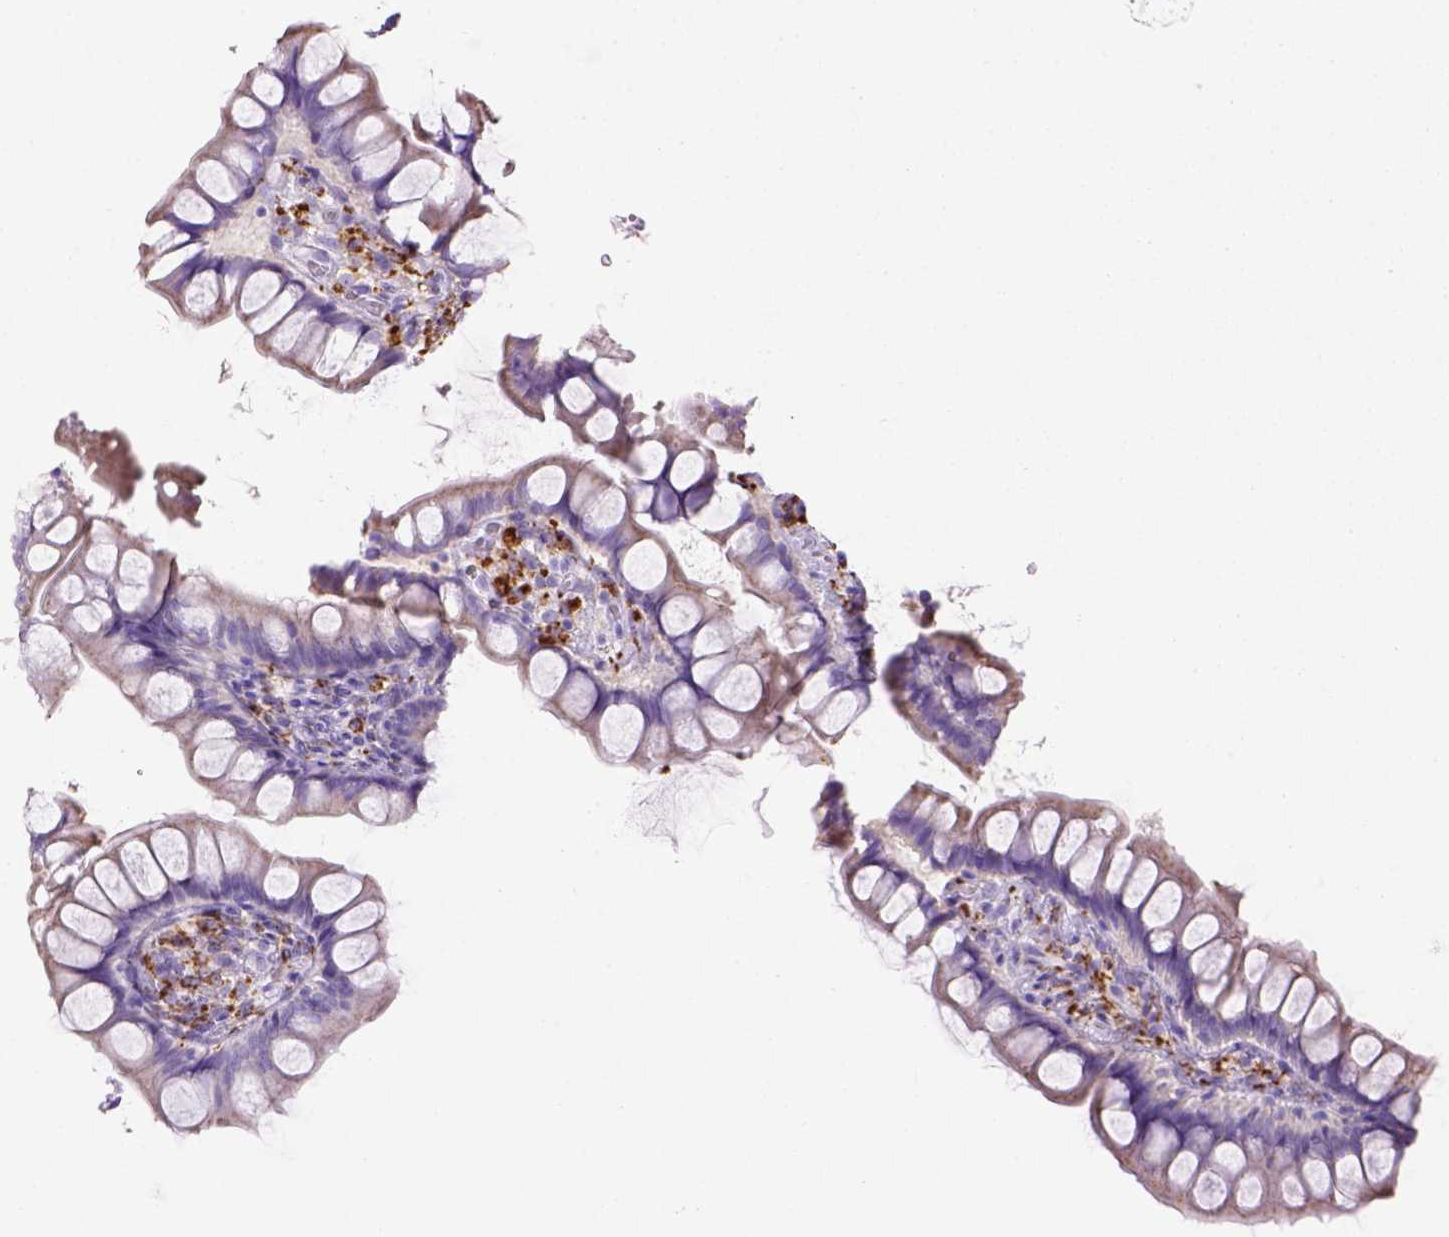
{"staining": {"intensity": "negative", "quantity": "none", "location": "none"}, "tissue": "small intestine", "cell_type": "Glandular cells", "image_type": "normal", "snomed": [{"axis": "morphology", "description": "Normal tissue, NOS"}, {"axis": "topography", "description": "Small intestine"}], "caption": "This is a photomicrograph of immunohistochemistry staining of benign small intestine, which shows no staining in glandular cells.", "gene": "CD68", "patient": {"sex": "male", "age": 70}}